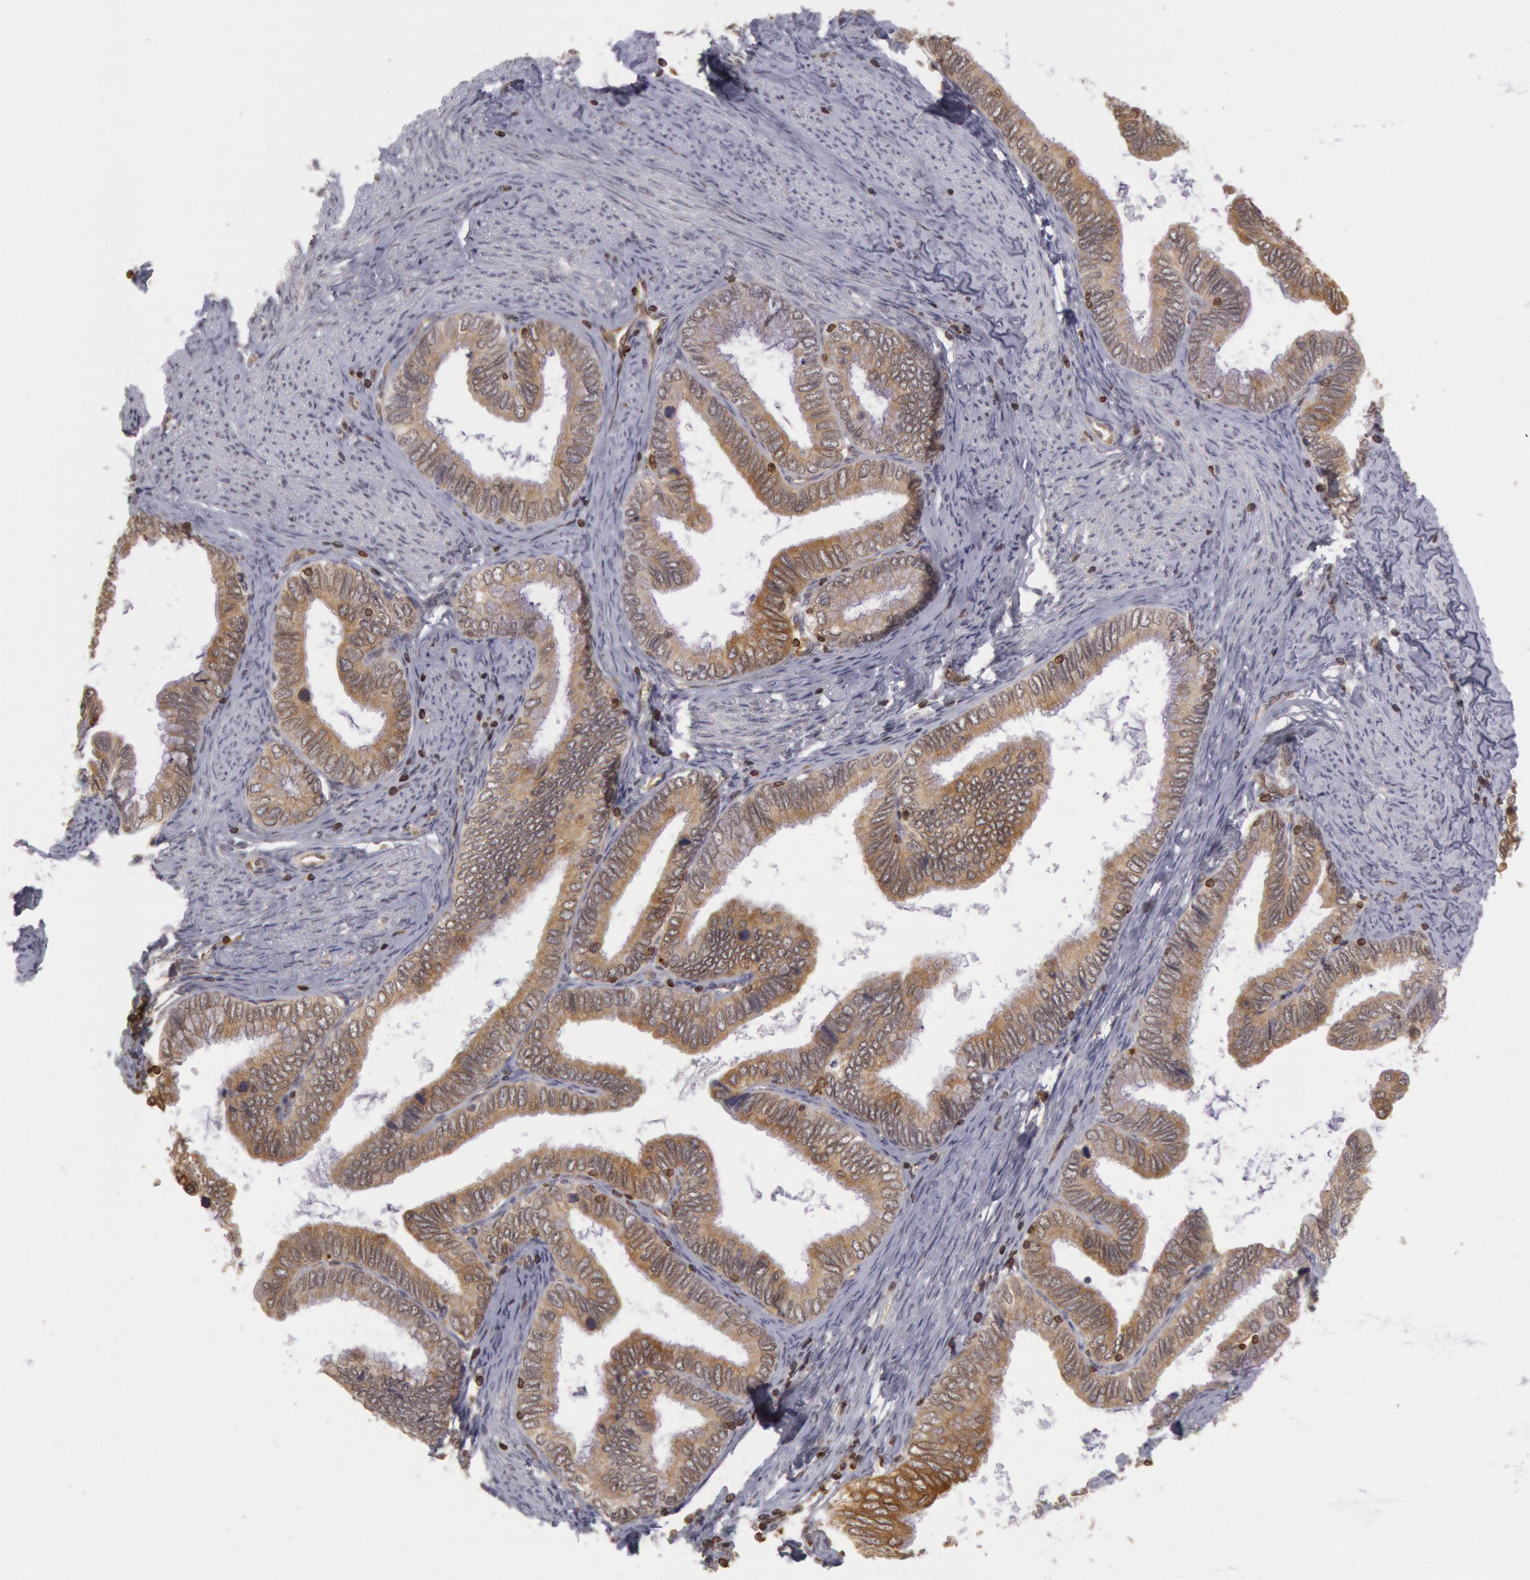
{"staining": {"intensity": "weak", "quantity": ">75%", "location": "cytoplasmic/membranous"}, "tissue": "cervical cancer", "cell_type": "Tumor cells", "image_type": "cancer", "snomed": [{"axis": "morphology", "description": "Adenocarcinoma, NOS"}, {"axis": "topography", "description": "Cervix"}], "caption": "Immunohistochemical staining of human cervical cancer shows low levels of weak cytoplasmic/membranous expression in about >75% of tumor cells. The staining is performed using DAB (3,3'-diaminobenzidine) brown chromogen to label protein expression. The nuclei are counter-stained blue using hematoxylin.", "gene": "TAP2", "patient": {"sex": "female", "age": 49}}